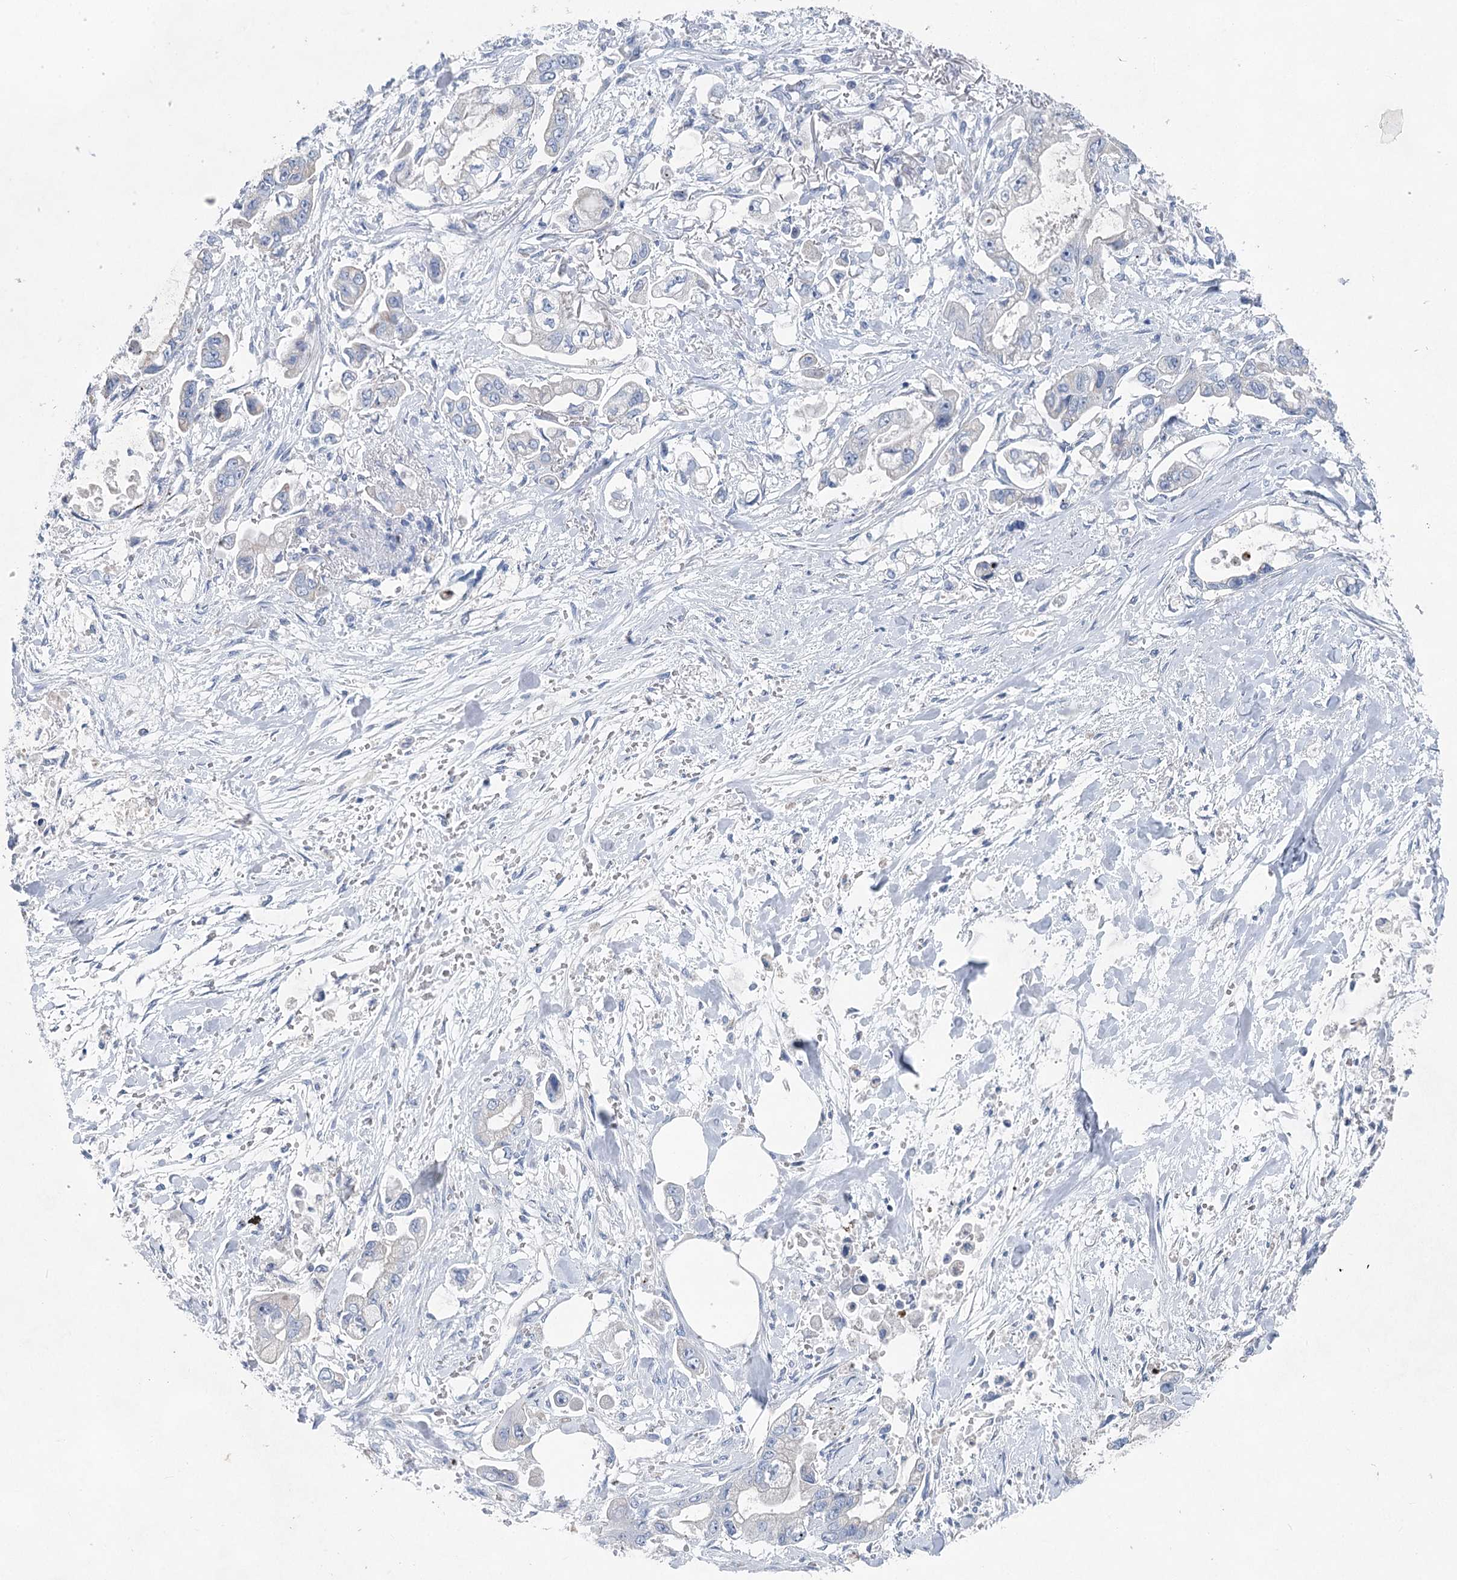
{"staining": {"intensity": "negative", "quantity": "none", "location": "none"}, "tissue": "stomach cancer", "cell_type": "Tumor cells", "image_type": "cancer", "snomed": [{"axis": "morphology", "description": "Adenocarcinoma, NOS"}, {"axis": "topography", "description": "Stomach"}], "caption": "Stomach cancer (adenocarcinoma) was stained to show a protein in brown. There is no significant staining in tumor cells.", "gene": "WDR74", "patient": {"sex": "male", "age": 62}}